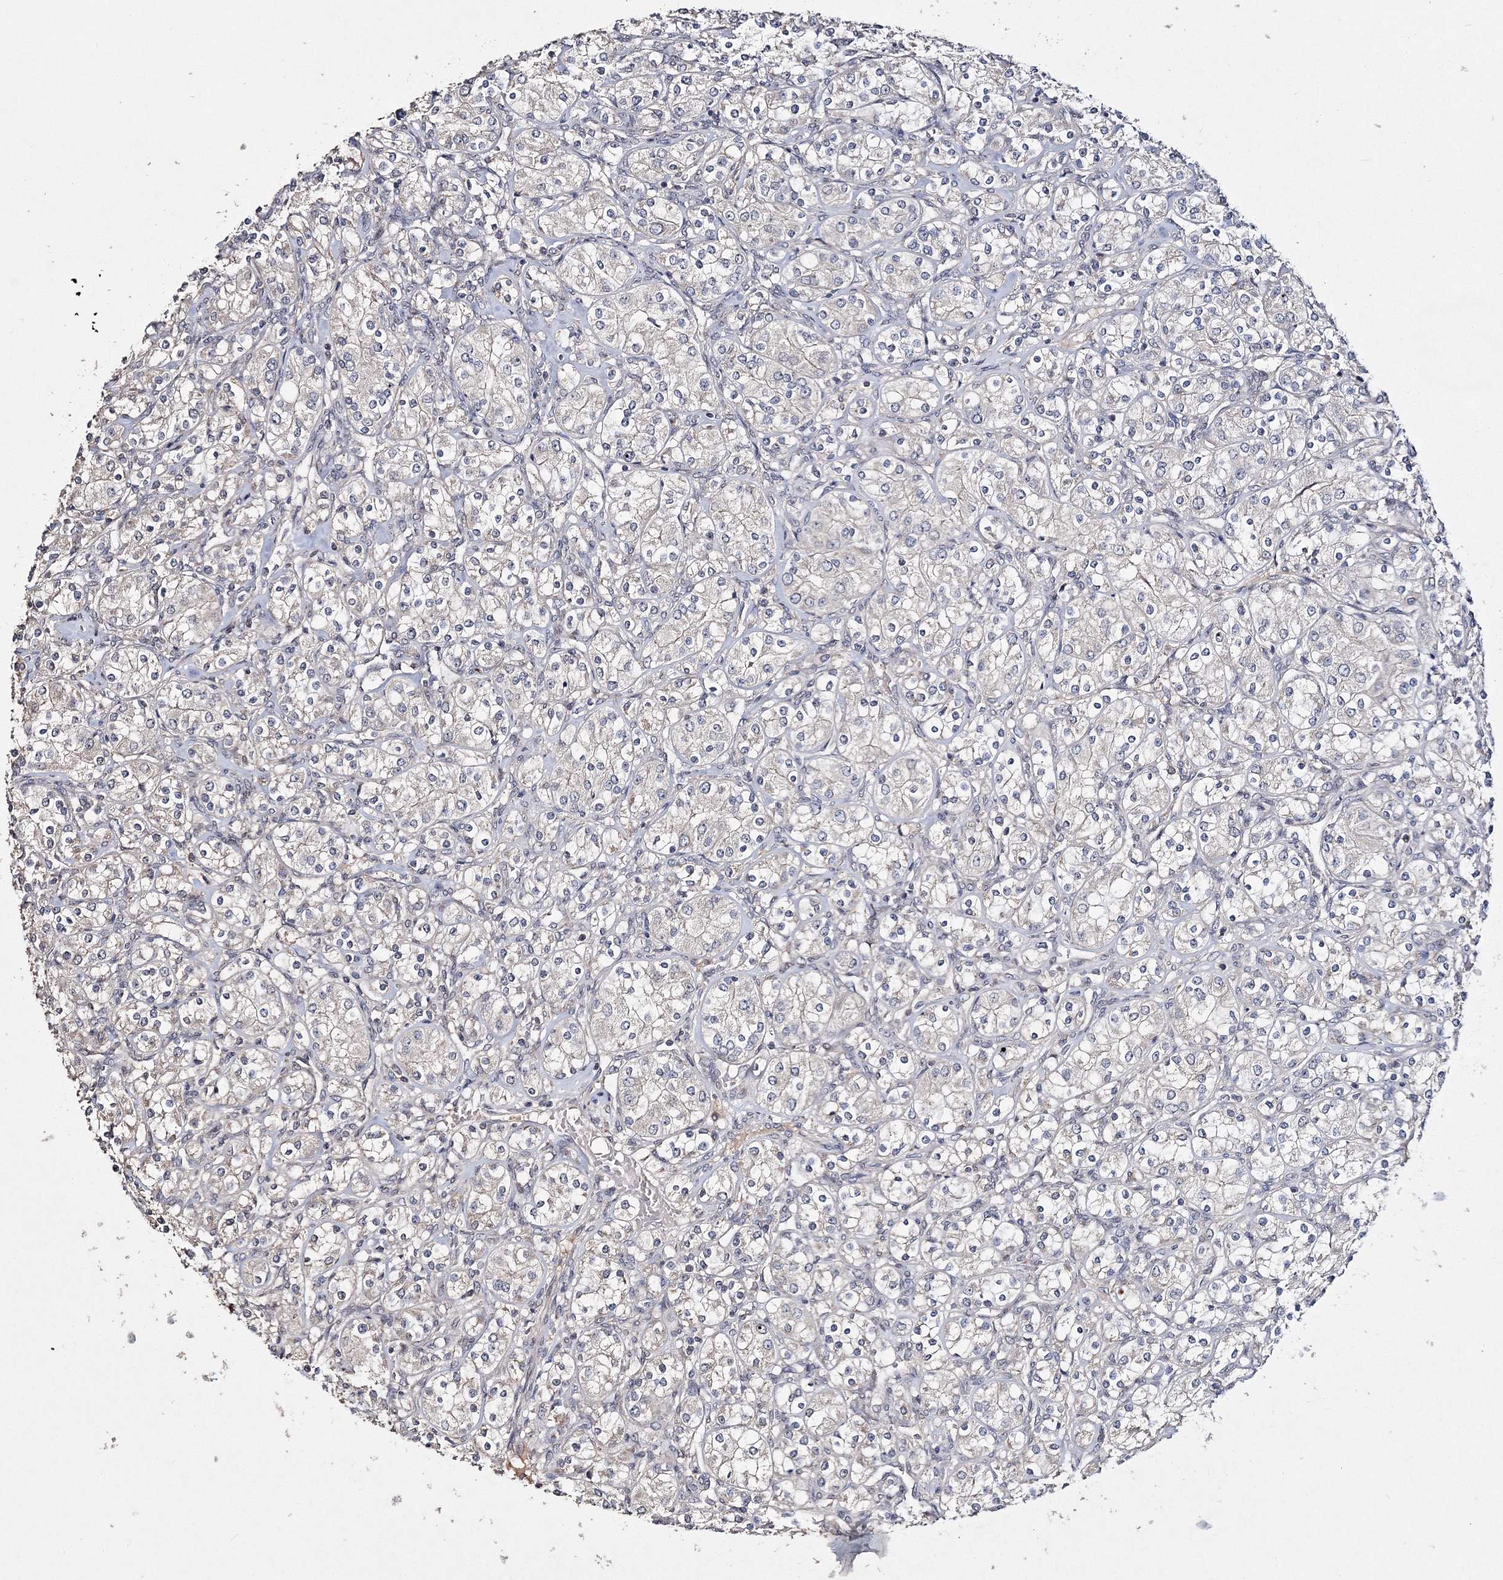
{"staining": {"intensity": "negative", "quantity": "none", "location": "none"}, "tissue": "renal cancer", "cell_type": "Tumor cells", "image_type": "cancer", "snomed": [{"axis": "morphology", "description": "Adenocarcinoma, NOS"}, {"axis": "topography", "description": "Kidney"}], "caption": "Tumor cells are negative for protein expression in human renal adenocarcinoma. (Immunohistochemistry (ihc), brightfield microscopy, high magnification).", "gene": "GJB5", "patient": {"sex": "male", "age": 77}}